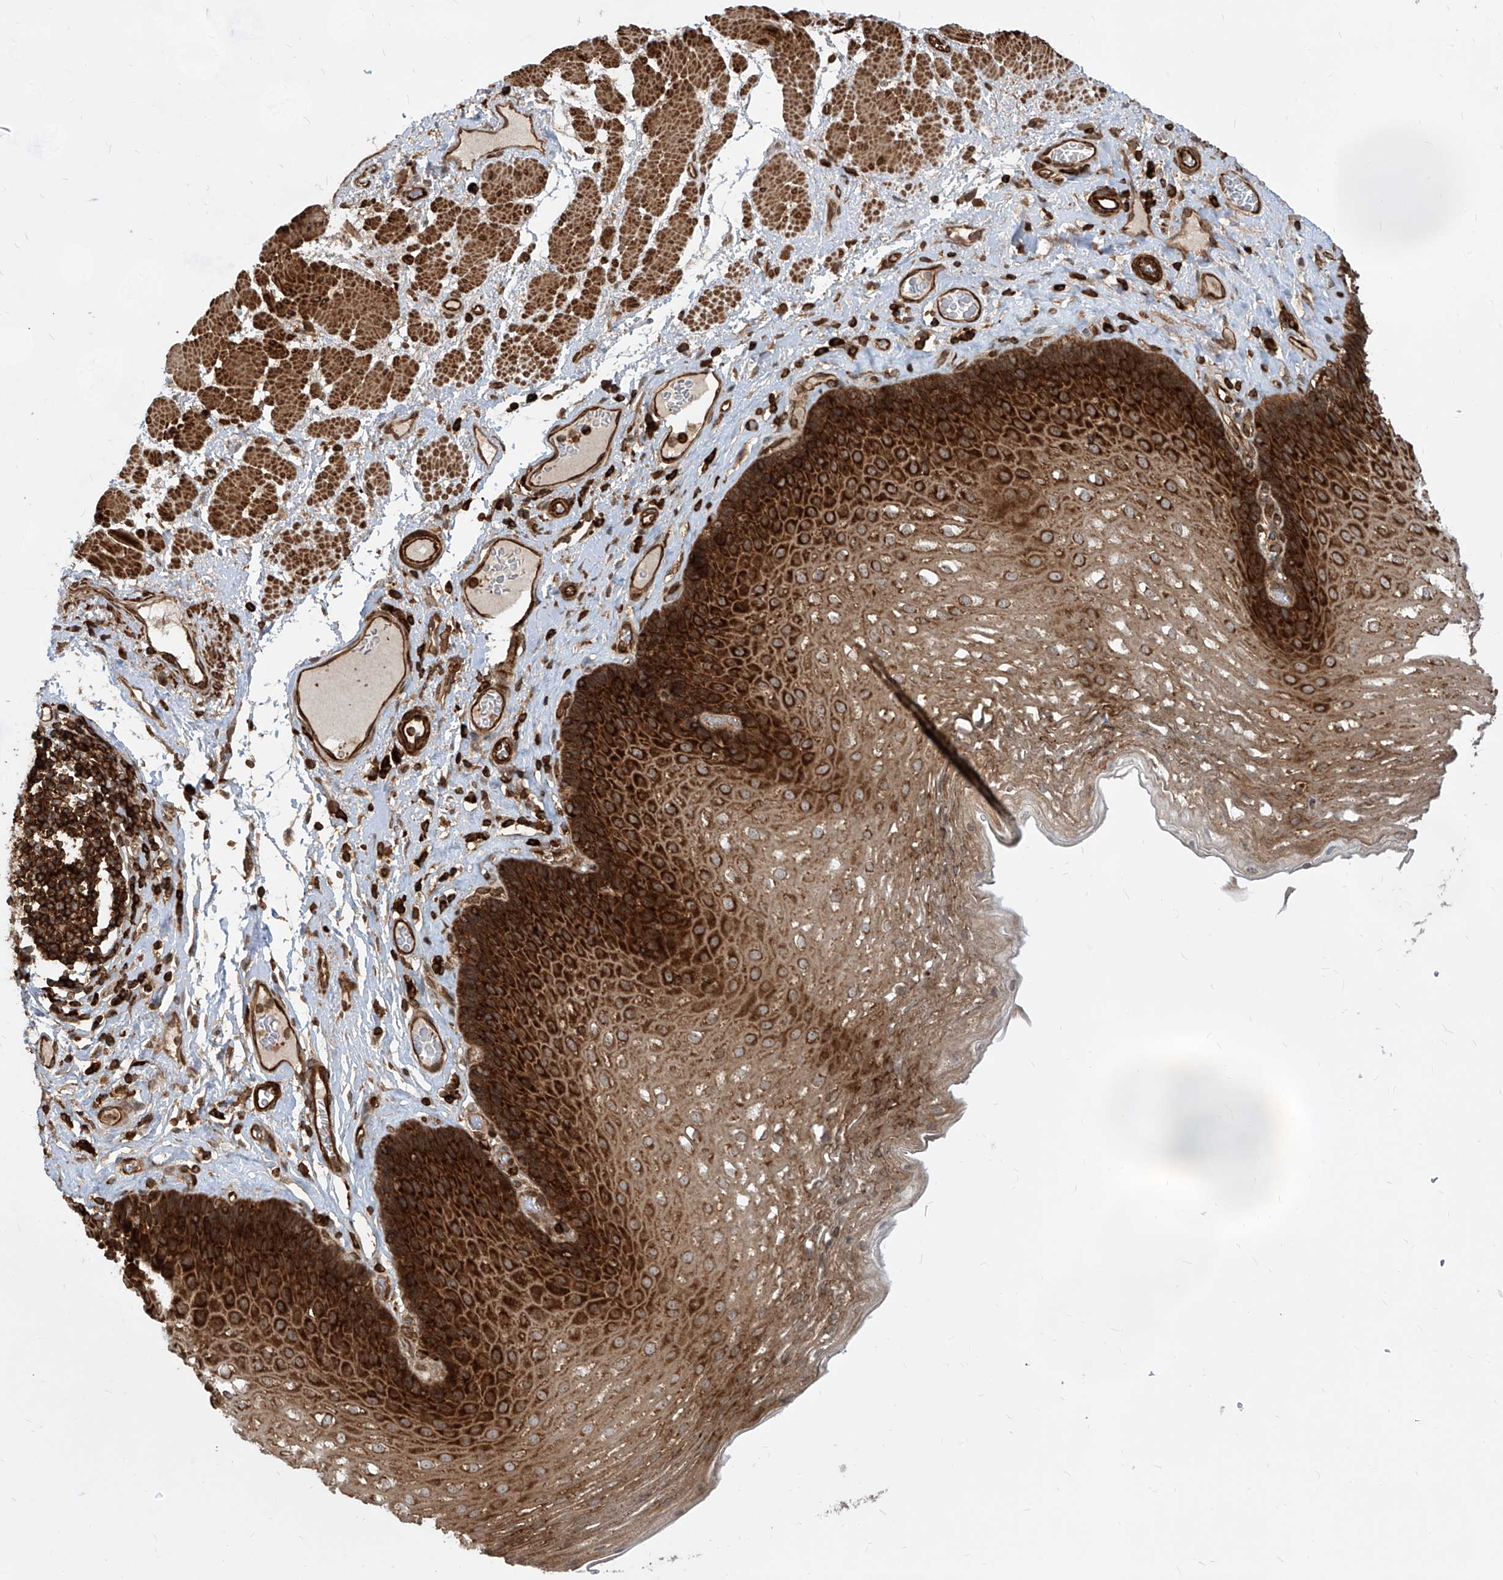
{"staining": {"intensity": "strong", "quantity": ">75%", "location": "cytoplasmic/membranous"}, "tissue": "esophagus", "cell_type": "Squamous epithelial cells", "image_type": "normal", "snomed": [{"axis": "morphology", "description": "Normal tissue, NOS"}, {"axis": "topography", "description": "Esophagus"}], "caption": "Esophagus stained for a protein shows strong cytoplasmic/membranous positivity in squamous epithelial cells.", "gene": "MAGED2", "patient": {"sex": "female", "age": 66}}